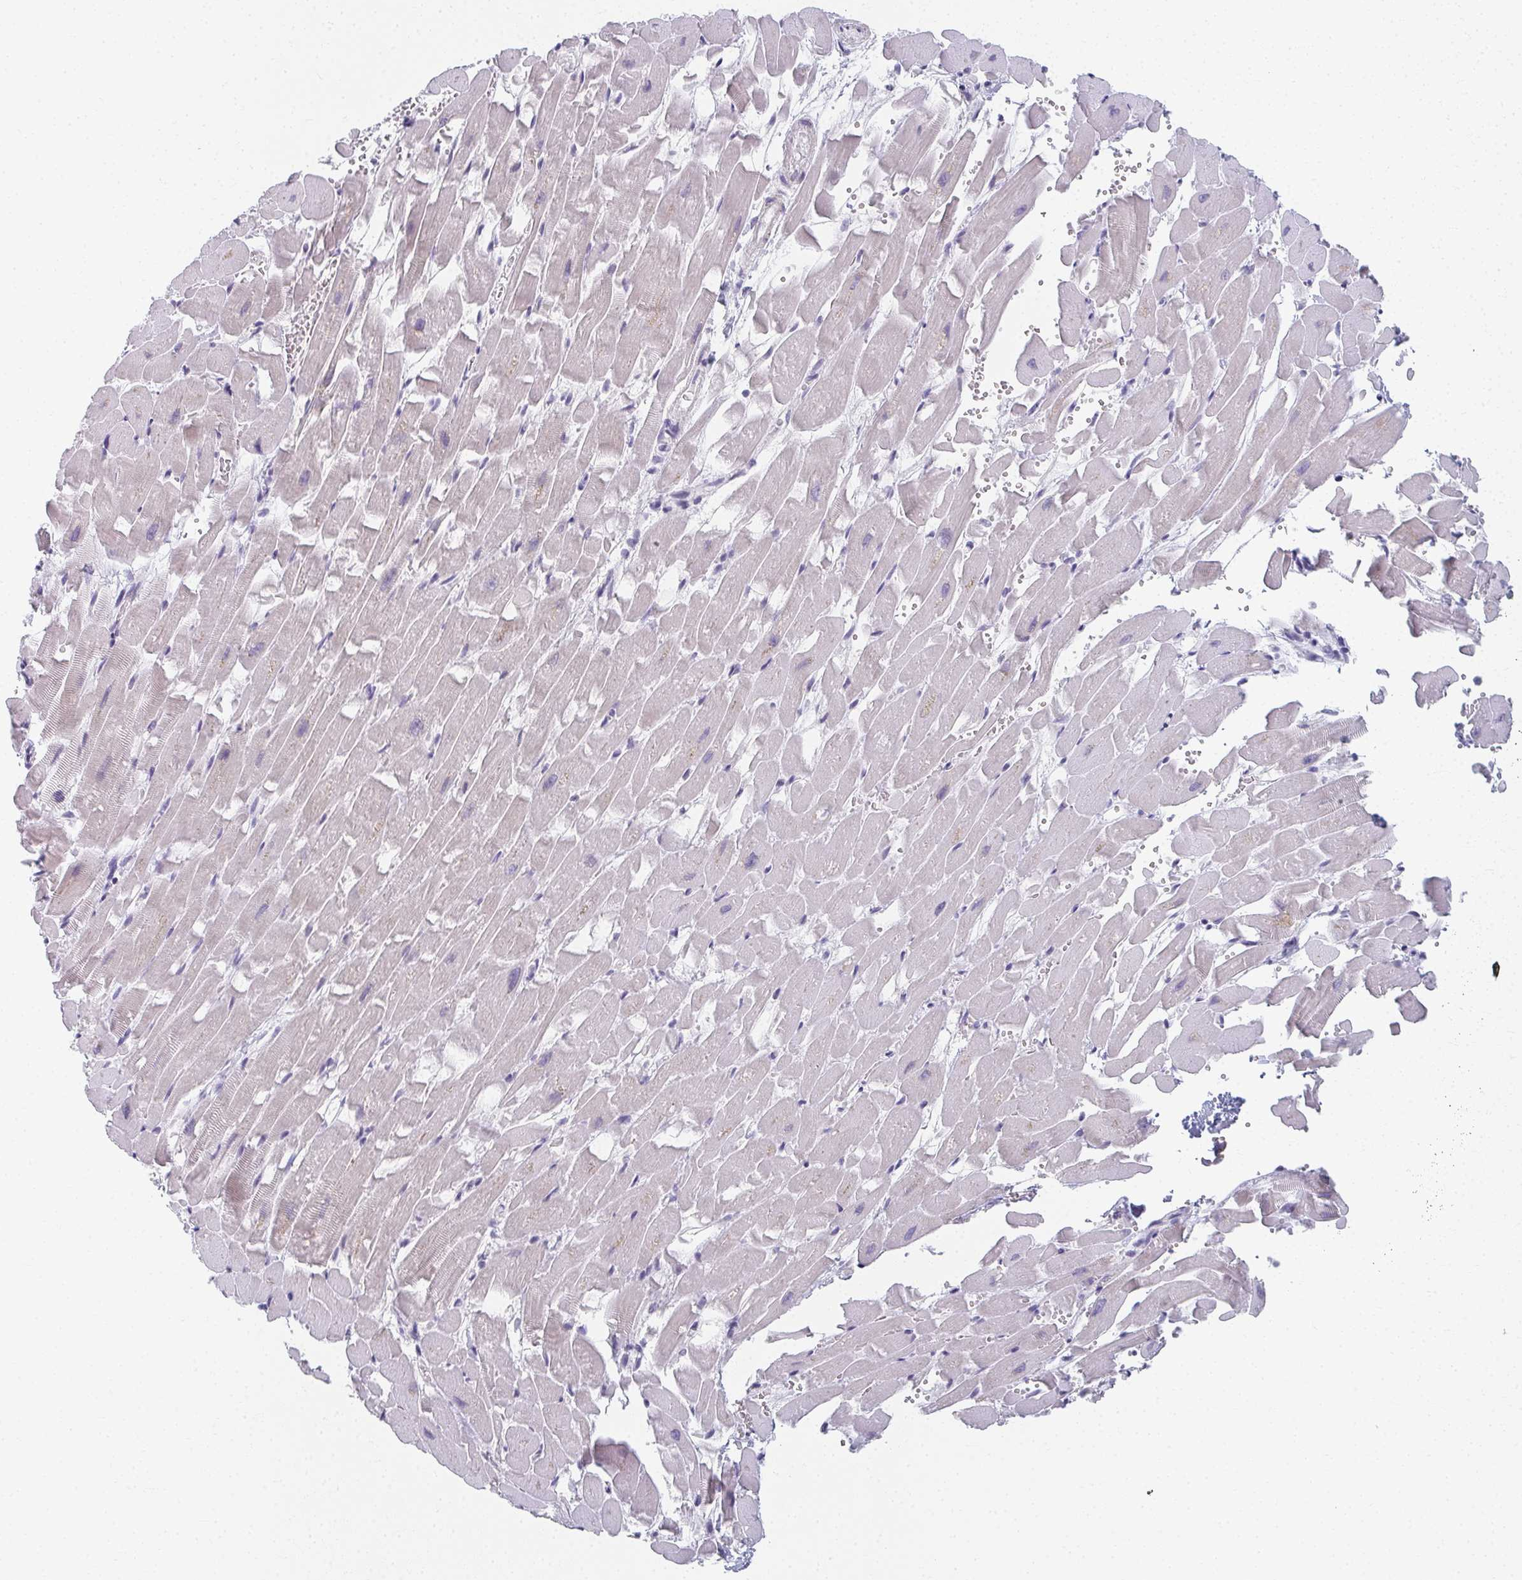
{"staining": {"intensity": "negative", "quantity": "none", "location": "none"}, "tissue": "heart muscle", "cell_type": "Cardiomyocytes", "image_type": "normal", "snomed": [{"axis": "morphology", "description": "Normal tissue, NOS"}, {"axis": "topography", "description": "Heart"}], "caption": "Immunohistochemistry histopathology image of unremarkable heart muscle stained for a protein (brown), which reveals no positivity in cardiomyocytes.", "gene": "CAMKV", "patient": {"sex": "male", "age": 37}}